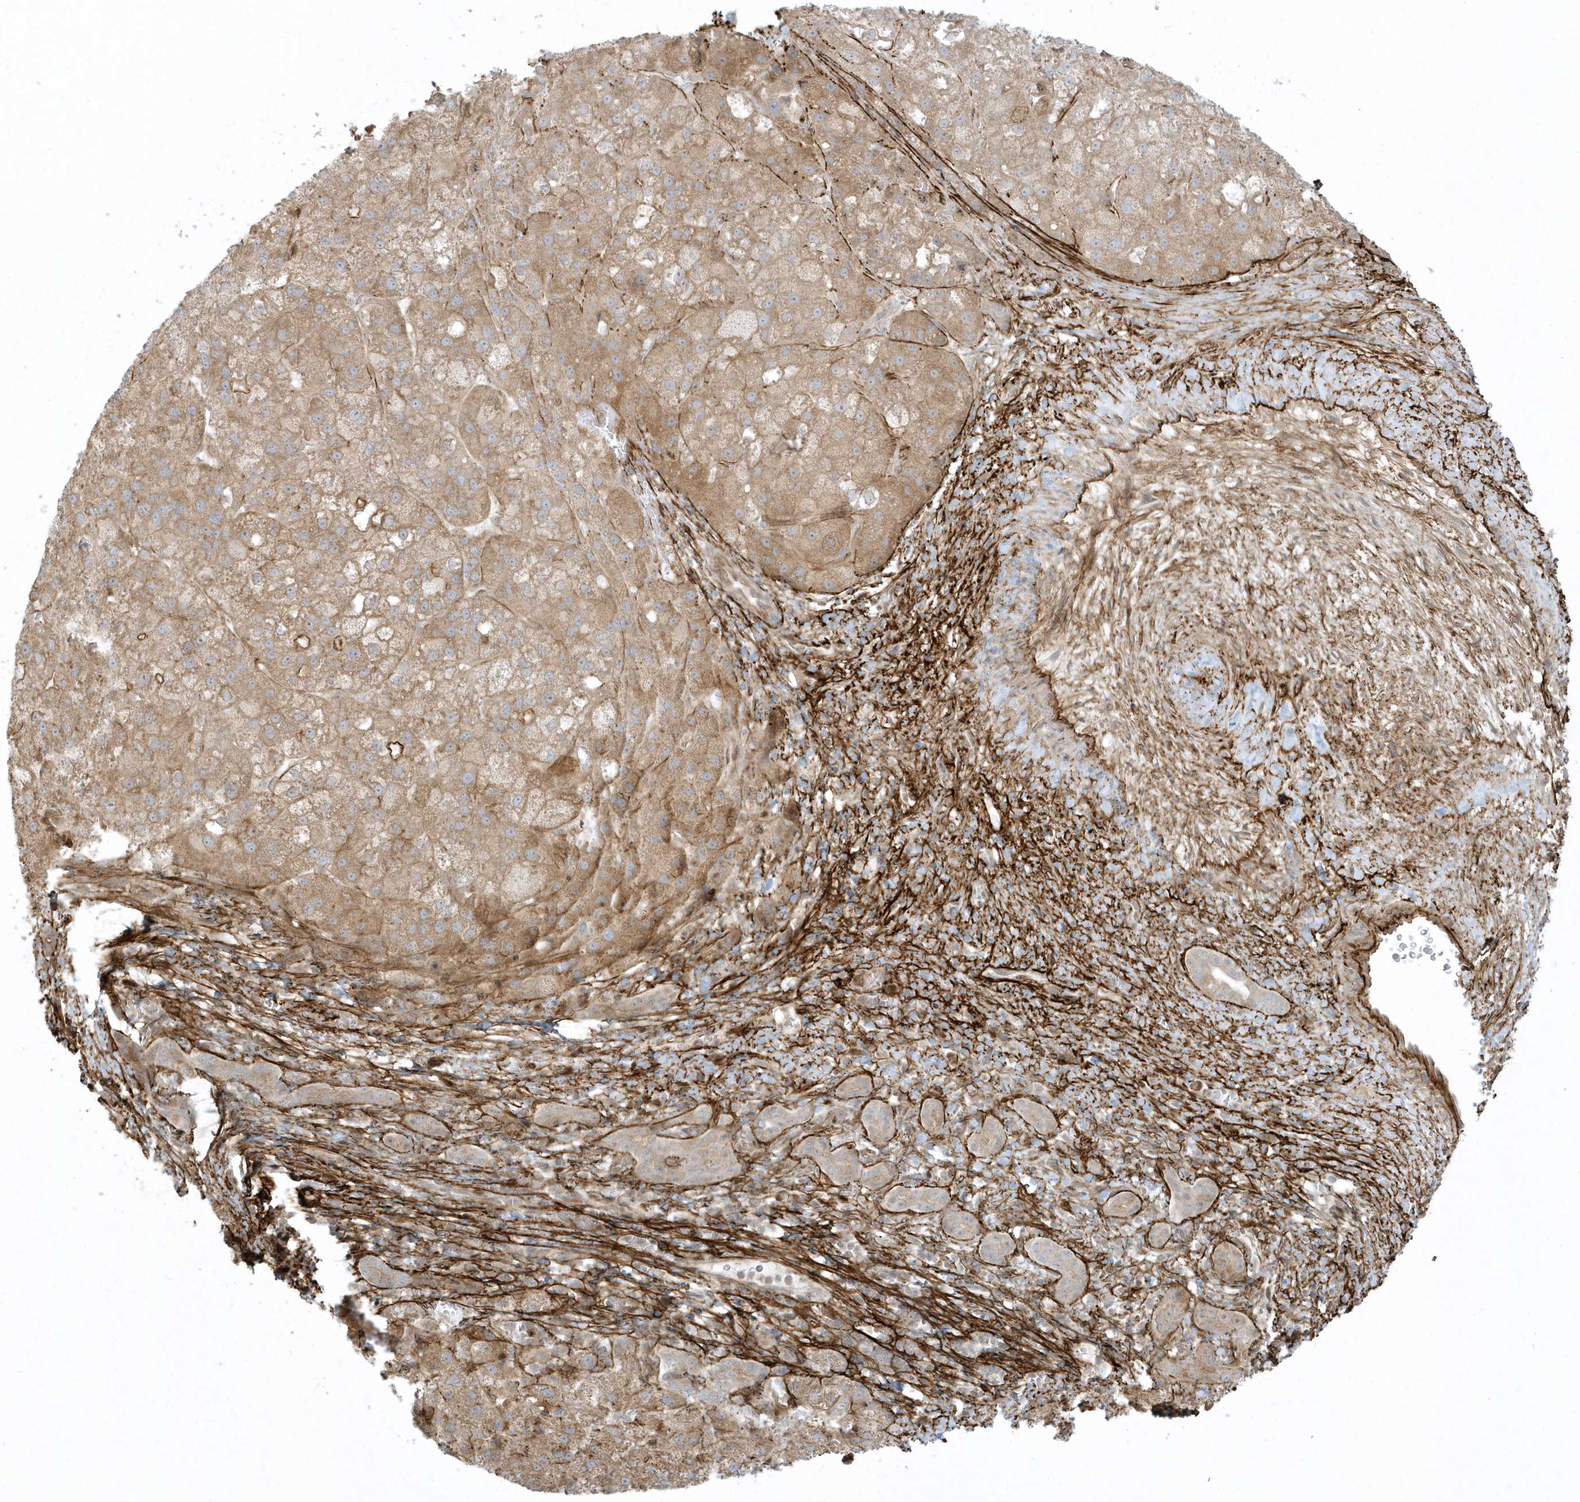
{"staining": {"intensity": "moderate", "quantity": ">75%", "location": "cytoplasmic/membranous"}, "tissue": "liver cancer", "cell_type": "Tumor cells", "image_type": "cancer", "snomed": [{"axis": "morphology", "description": "Carcinoma, Hepatocellular, NOS"}, {"axis": "topography", "description": "Liver"}], "caption": "A photomicrograph showing moderate cytoplasmic/membranous positivity in approximately >75% of tumor cells in hepatocellular carcinoma (liver), as visualized by brown immunohistochemical staining.", "gene": "MASP2", "patient": {"sex": "male", "age": 57}}